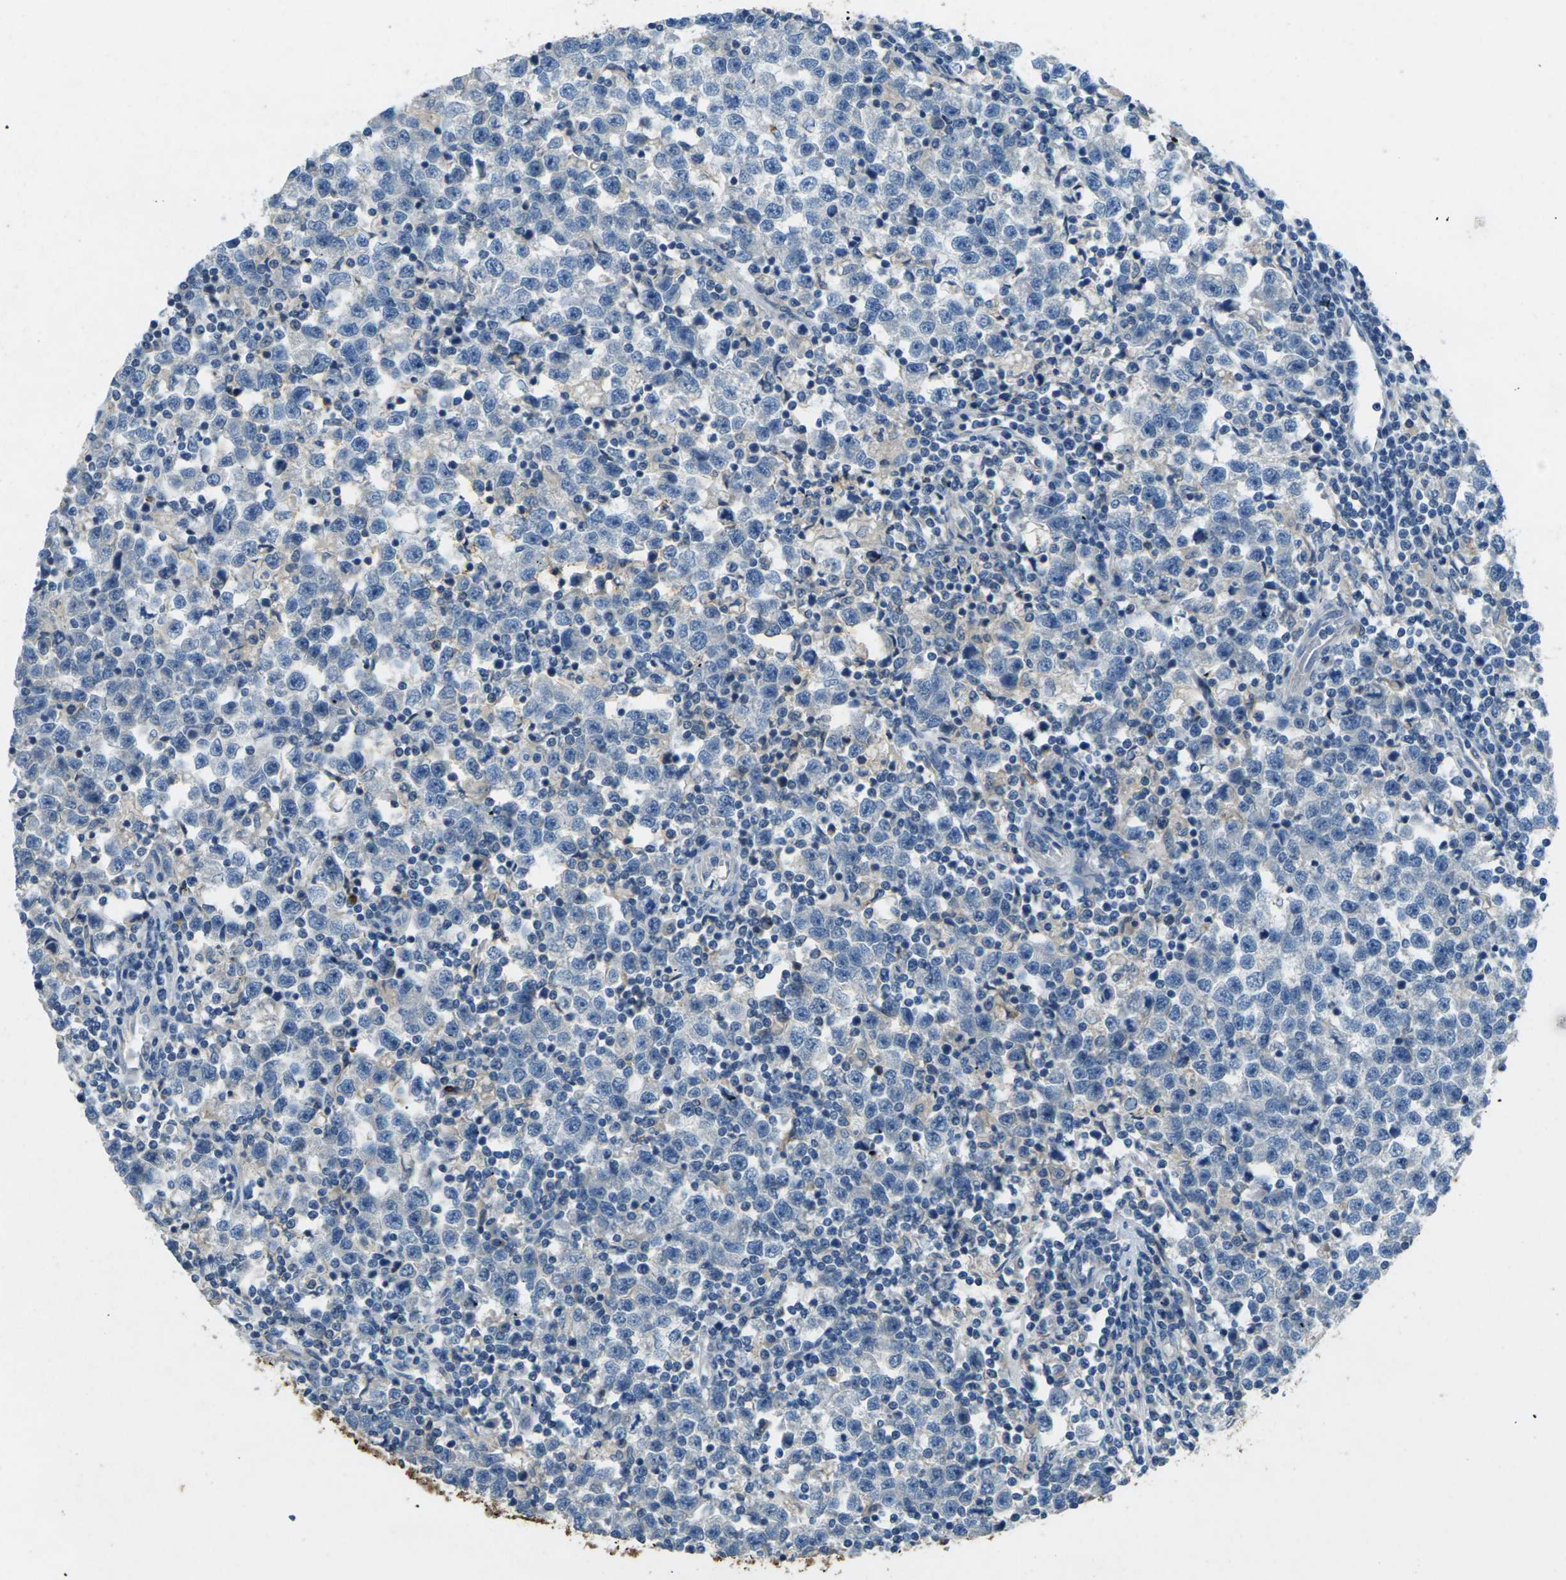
{"staining": {"intensity": "negative", "quantity": "none", "location": "none"}, "tissue": "testis cancer", "cell_type": "Tumor cells", "image_type": "cancer", "snomed": [{"axis": "morphology", "description": "Seminoma, NOS"}, {"axis": "topography", "description": "Testis"}], "caption": "This histopathology image is of seminoma (testis) stained with immunohistochemistry (IHC) to label a protein in brown with the nuclei are counter-stained blue. There is no expression in tumor cells.", "gene": "SIGLEC14", "patient": {"sex": "male", "age": 43}}